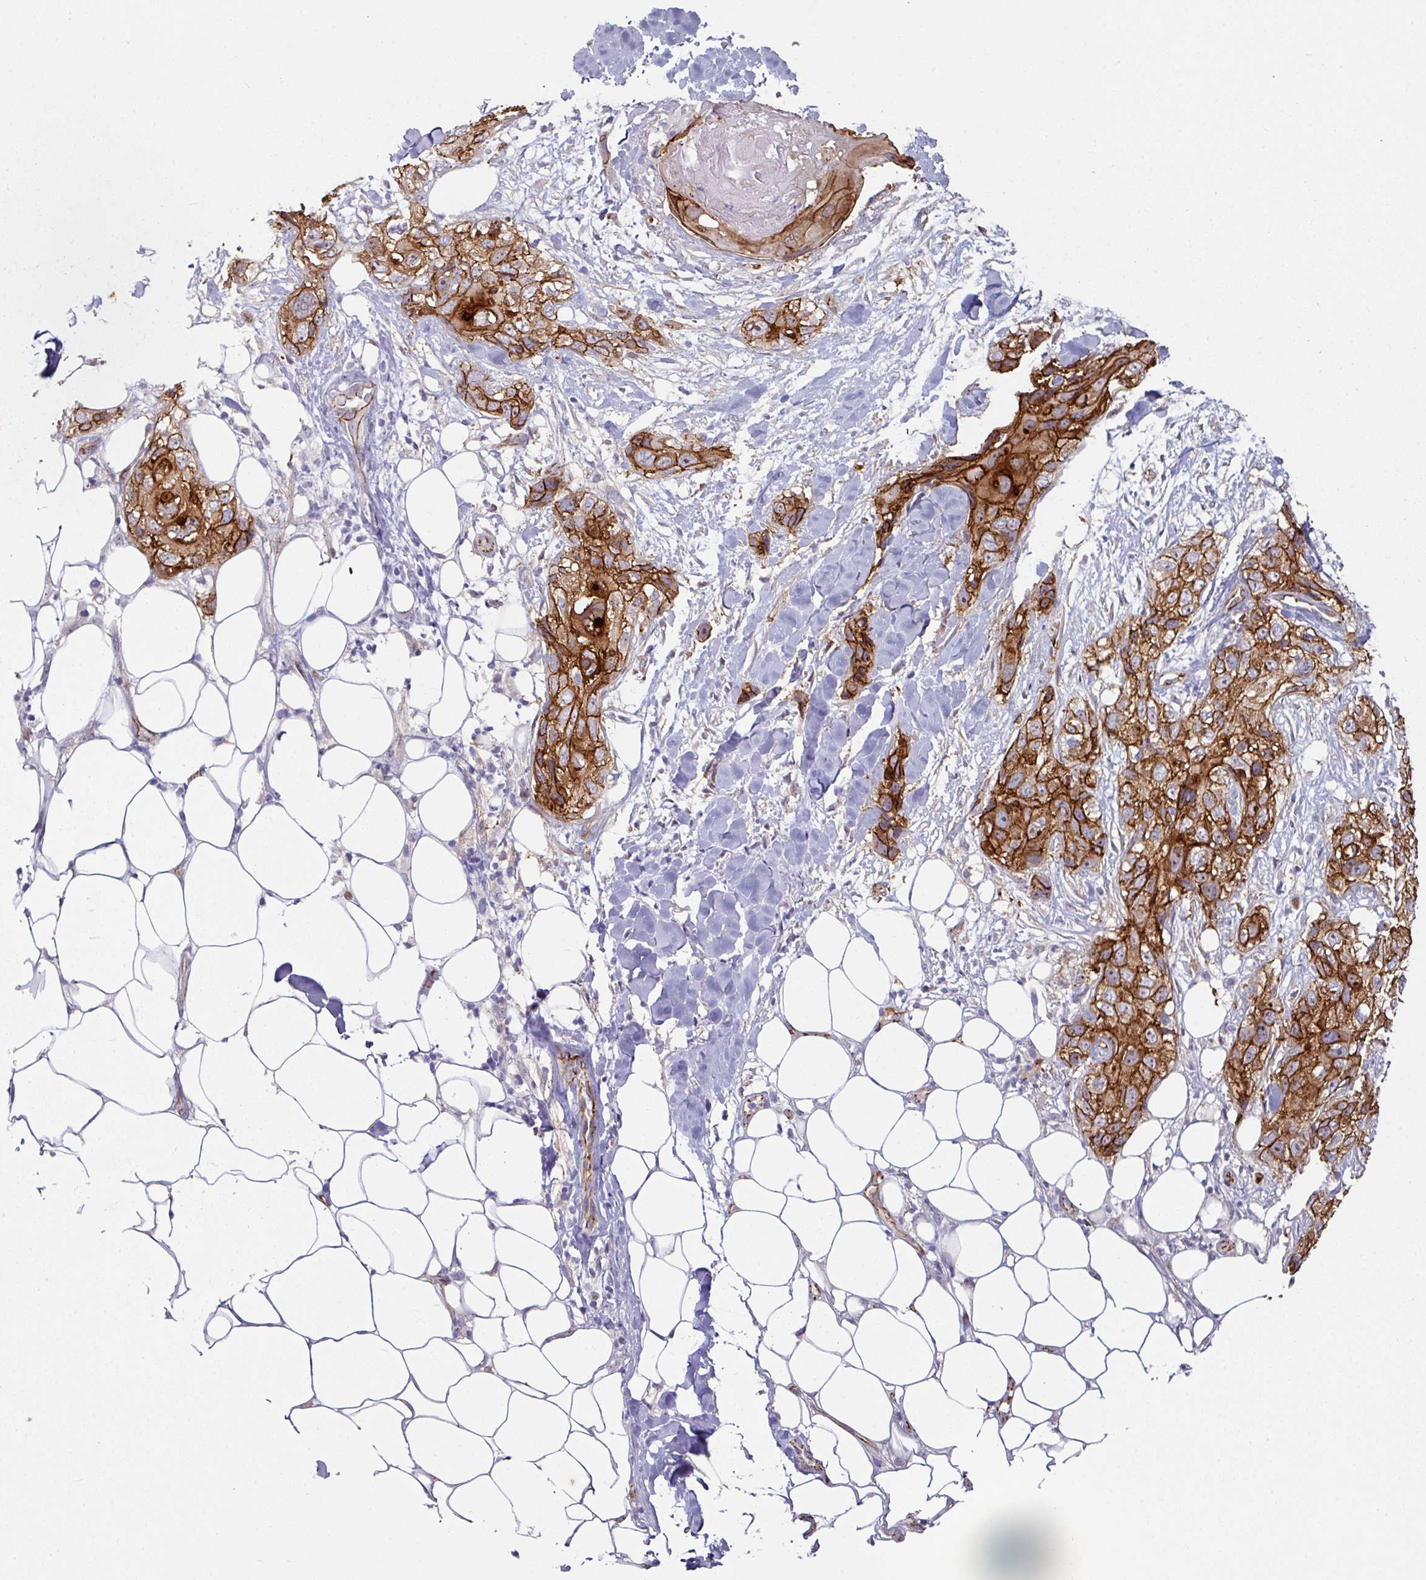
{"staining": {"intensity": "strong", "quantity": ">75%", "location": "cytoplasmic/membranous"}, "tissue": "skin cancer", "cell_type": "Tumor cells", "image_type": "cancer", "snomed": [{"axis": "morphology", "description": "Normal tissue, NOS"}, {"axis": "morphology", "description": "Squamous cell carcinoma, NOS"}, {"axis": "topography", "description": "Skin"}], "caption": "Protein positivity by immunohistochemistry shows strong cytoplasmic/membranous expression in approximately >75% of tumor cells in skin cancer.", "gene": "JUP", "patient": {"sex": "male", "age": 72}}